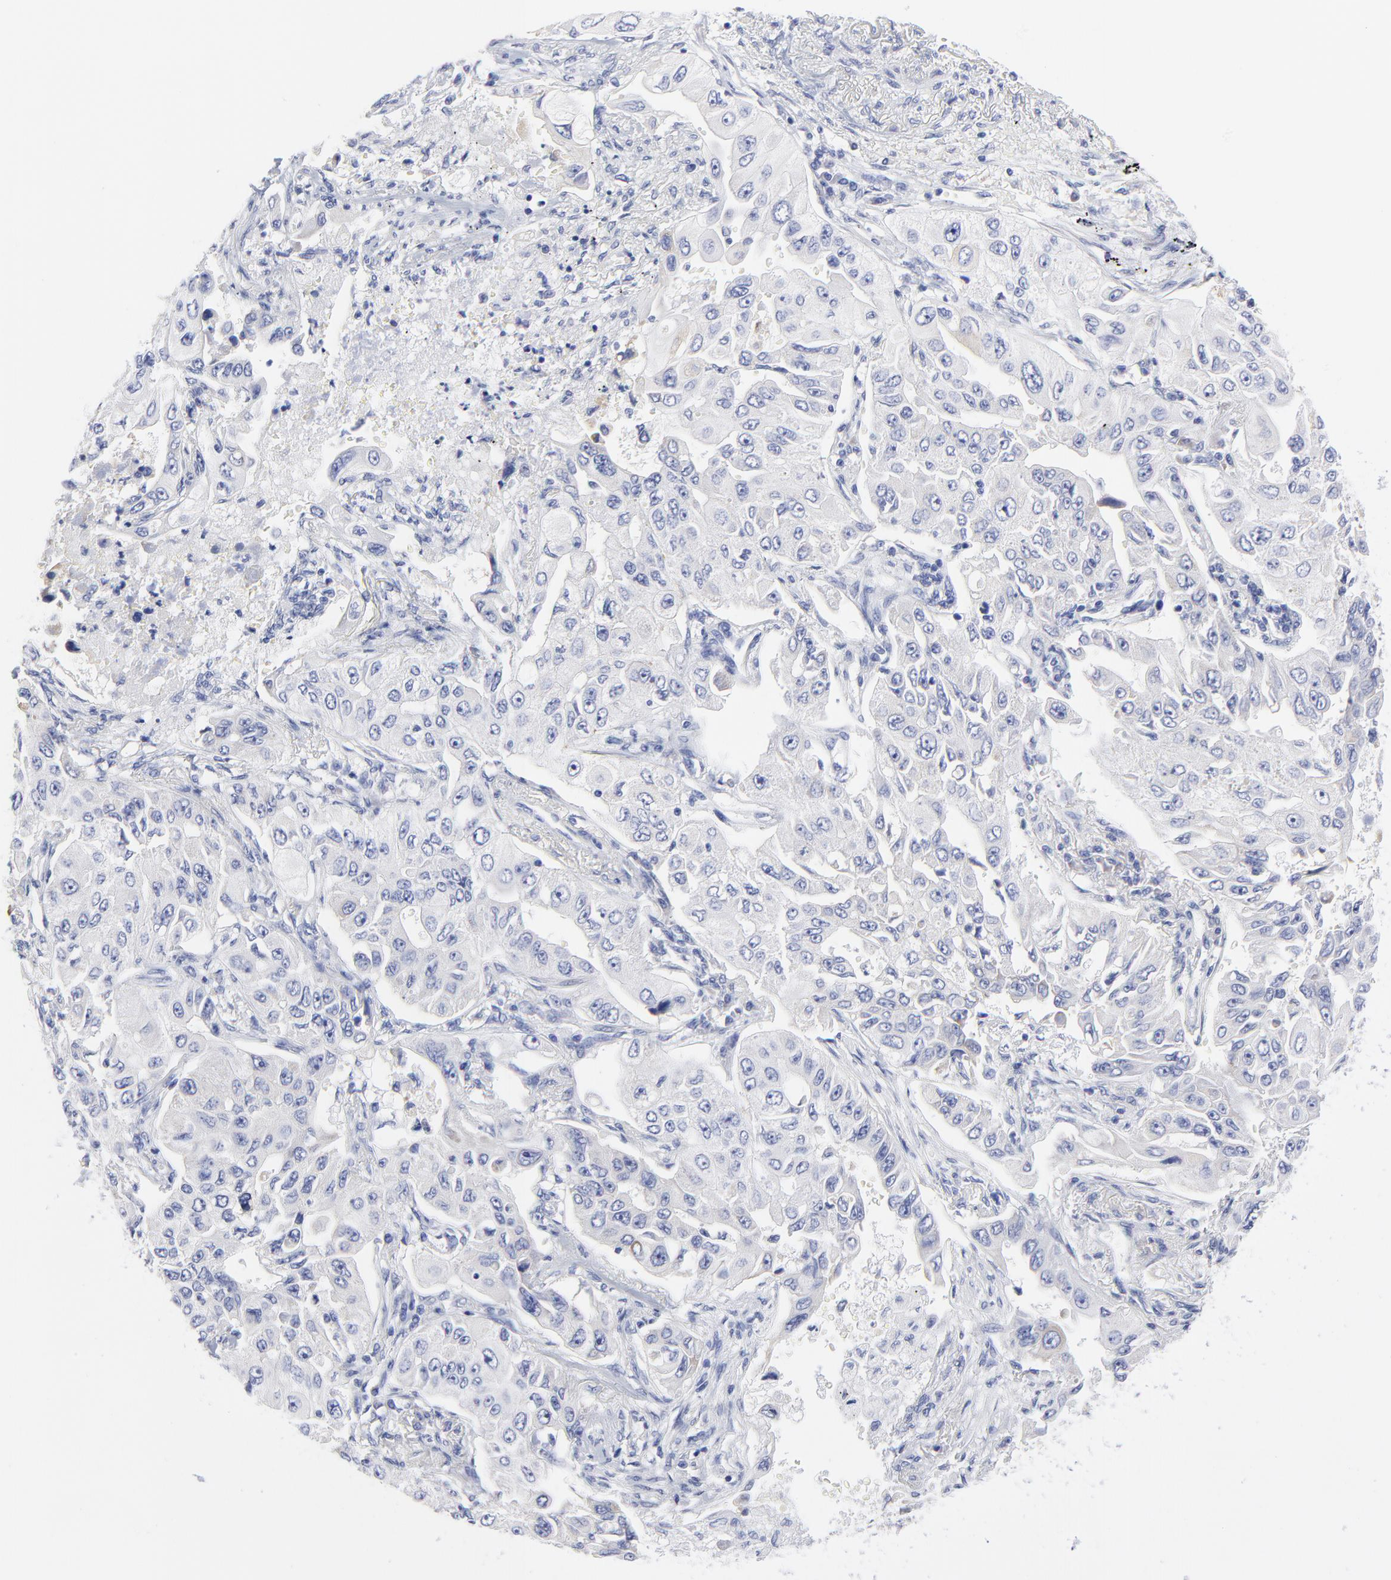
{"staining": {"intensity": "negative", "quantity": "none", "location": "none"}, "tissue": "lung cancer", "cell_type": "Tumor cells", "image_type": "cancer", "snomed": [{"axis": "morphology", "description": "Adenocarcinoma, NOS"}, {"axis": "topography", "description": "Lung"}], "caption": "A photomicrograph of lung cancer (adenocarcinoma) stained for a protein displays no brown staining in tumor cells. The staining is performed using DAB brown chromogen with nuclei counter-stained in using hematoxylin.", "gene": "DUSP9", "patient": {"sex": "male", "age": 84}}